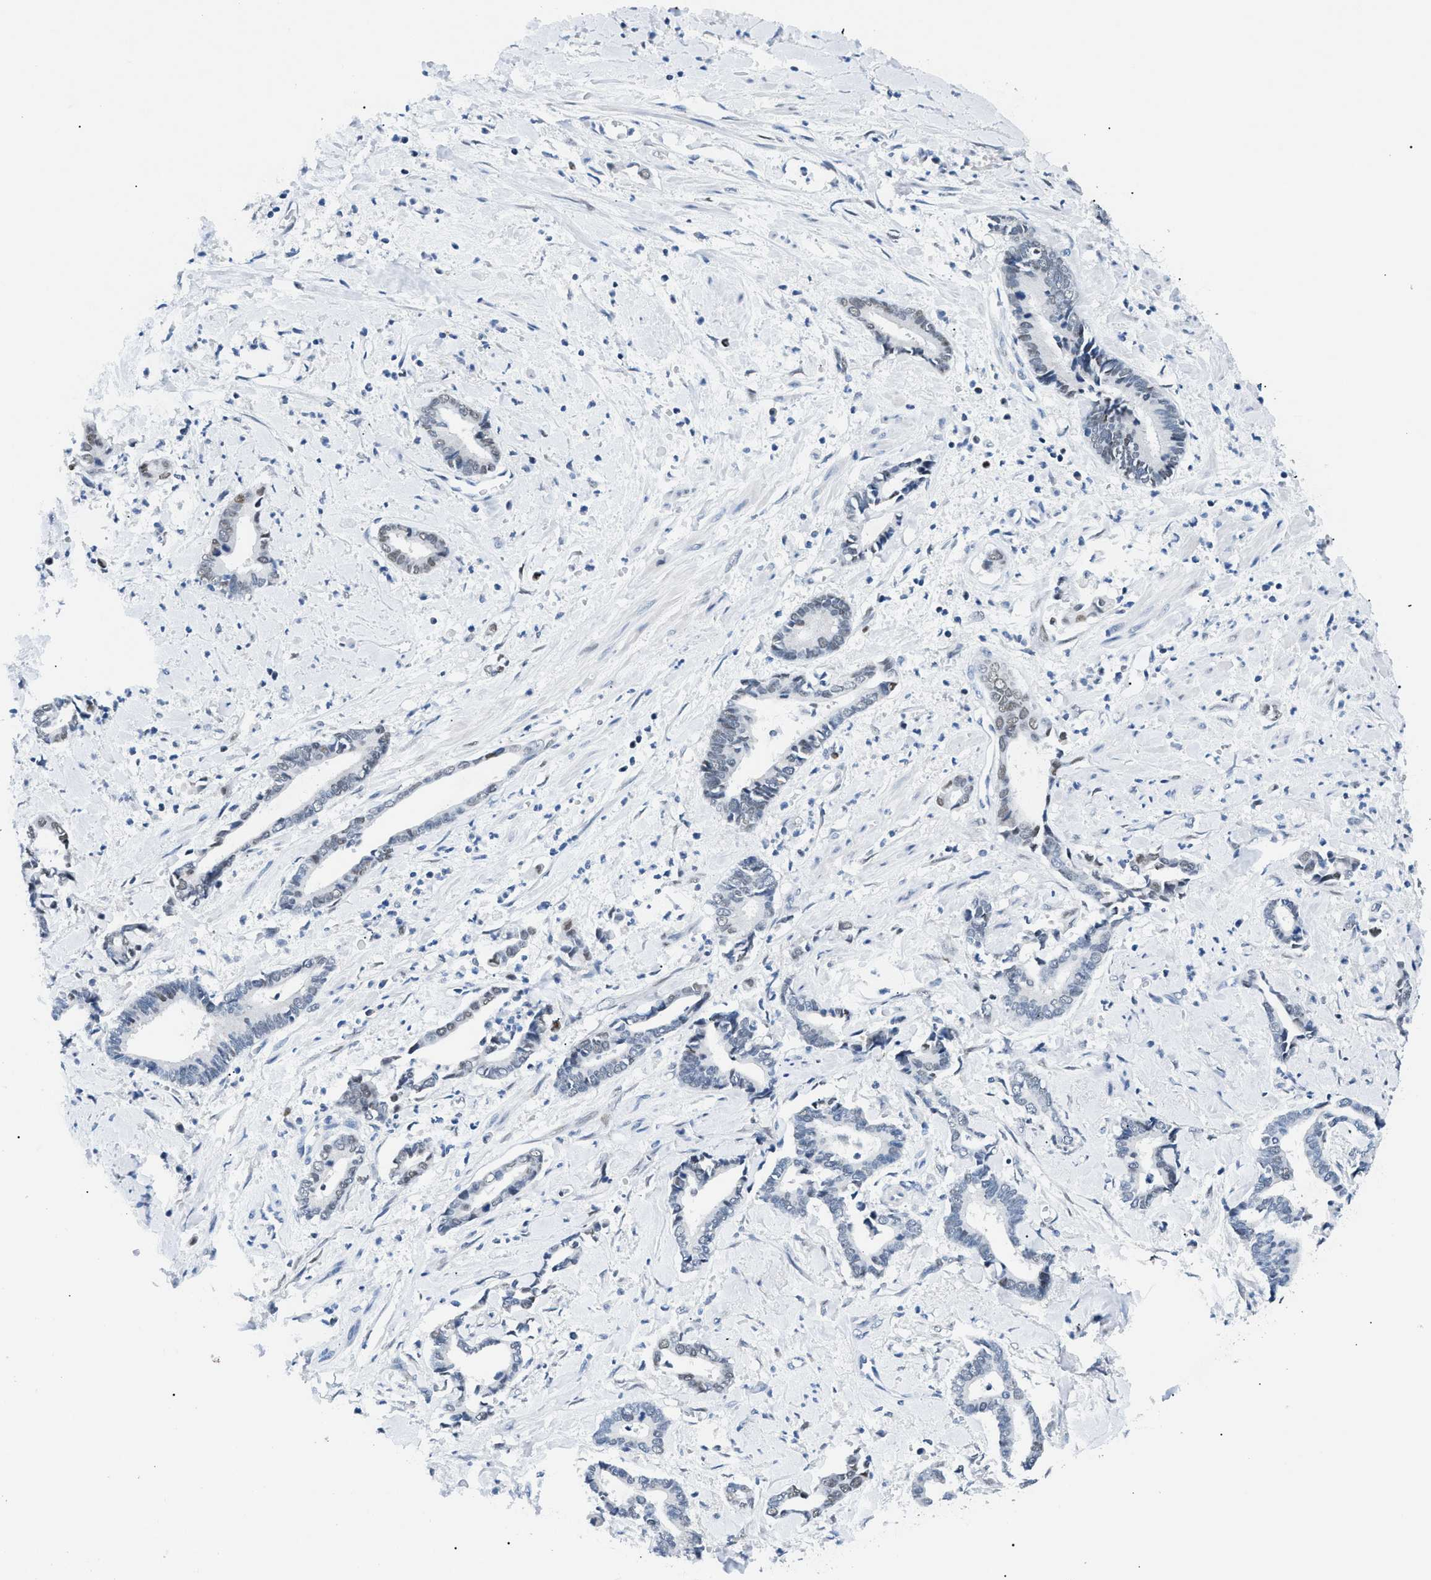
{"staining": {"intensity": "weak", "quantity": "25%-75%", "location": "nuclear"}, "tissue": "cervical cancer", "cell_type": "Tumor cells", "image_type": "cancer", "snomed": [{"axis": "morphology", "description": "Adenocarcinoma, NOS"}, {"axis": "topography", "description": "Cervix"}], "caption": "Brown immunohistochemical staining in adenocarcinoma (cervical) reveals weak nuclear positivity in about 25%-75% of tumor cells.", "gene": "SMARCC1", "patient": {"sex": "female", "age": 44}}